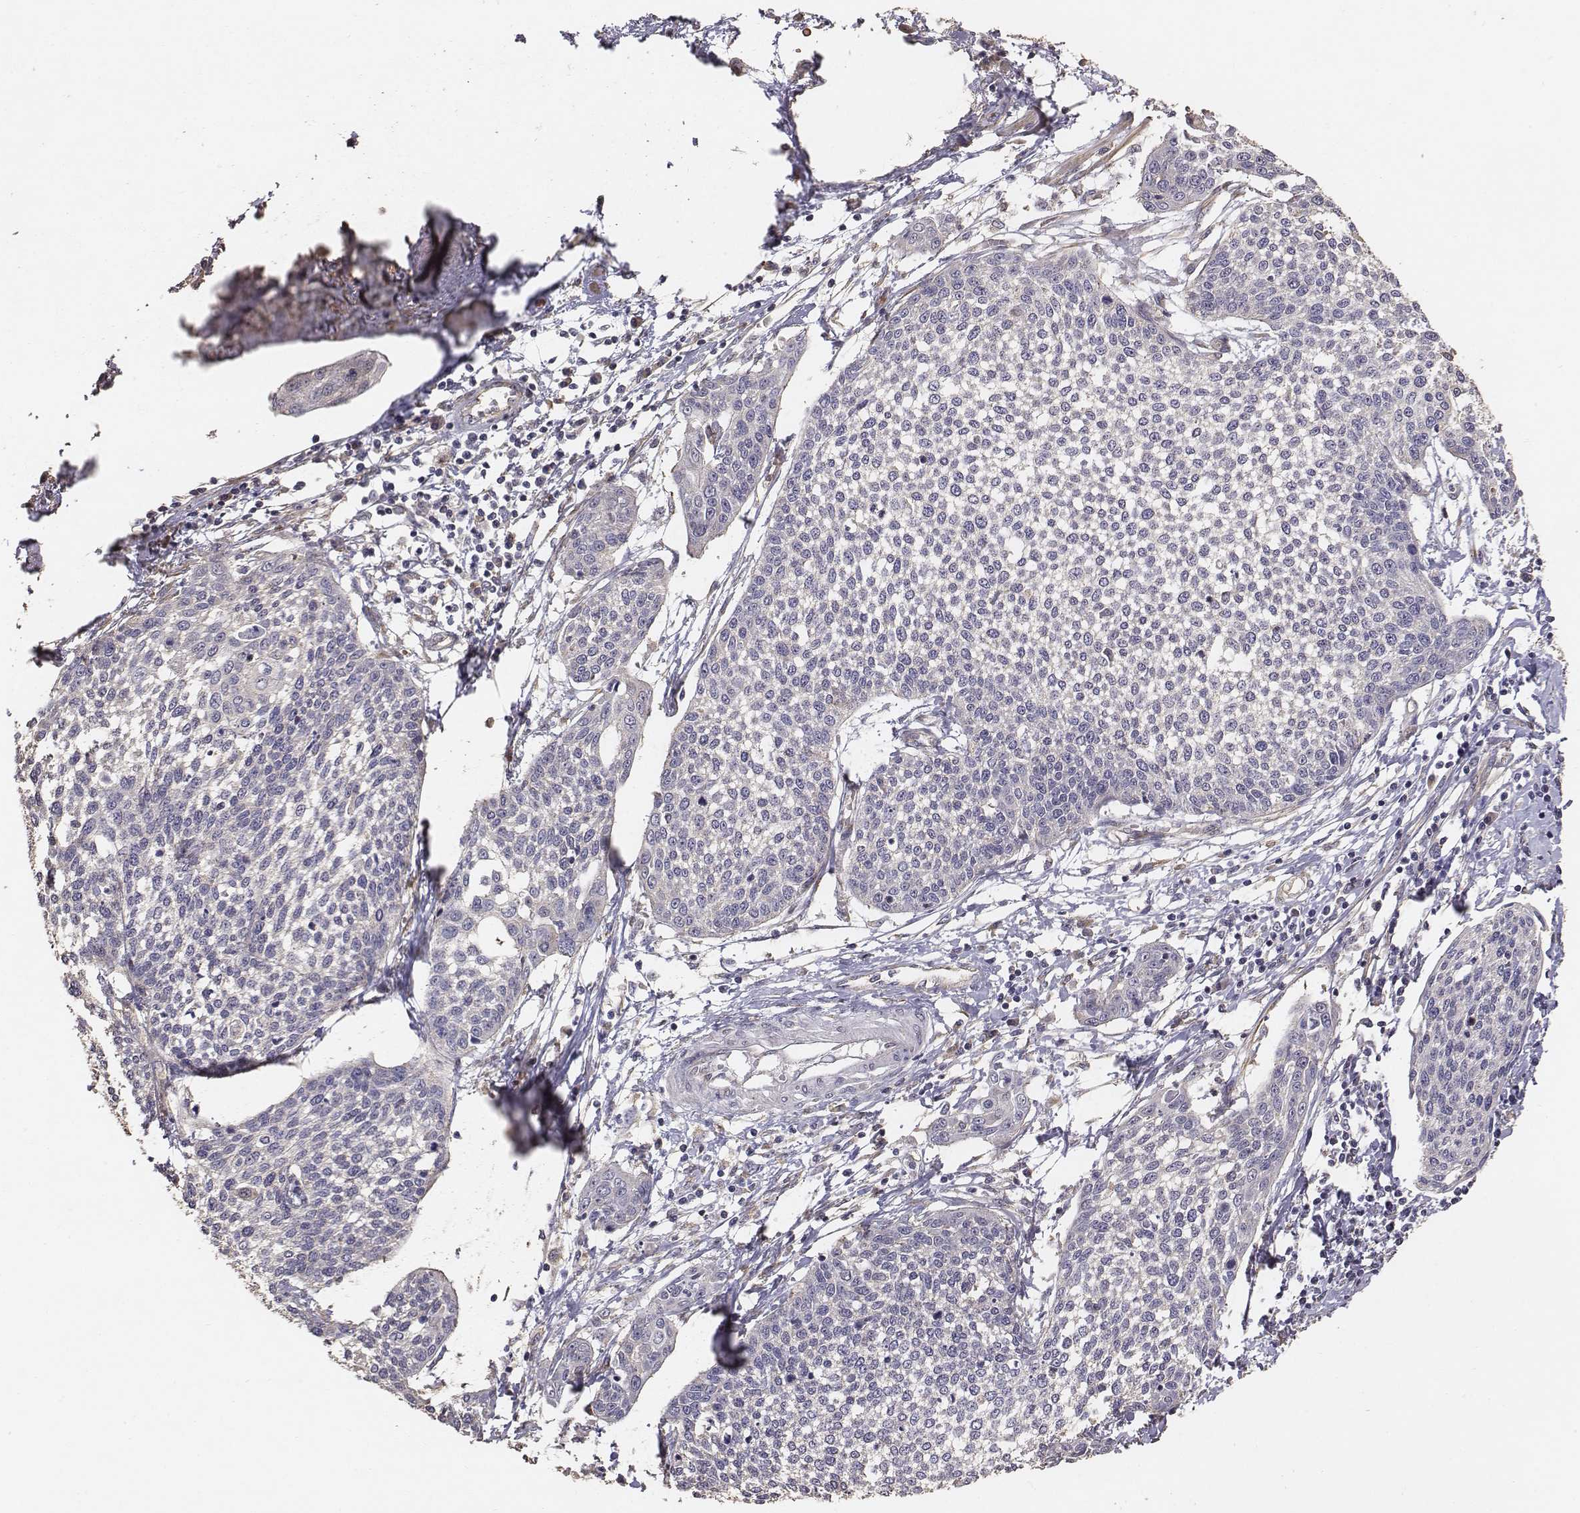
{"staining": {"intensity": "negative", "quantity": "none", "location": "none"}, "tissue": "cervical cancer", "cell_type": "Tumor cells", "image_type": "cancer", "snomed": [{"axis": "morphology", "description": "Squamous cell carcinoma, NOS"}, {"axis": "topography", "description": "Cervix"}], "caption": "This is an immunohistochemistry (IHC) histopathology image of human cervical squamous cell carcinoma. There is no expression in tumor cells.", "gene": "AP1B1", "patient": {"sex": "female", "age": 34}}